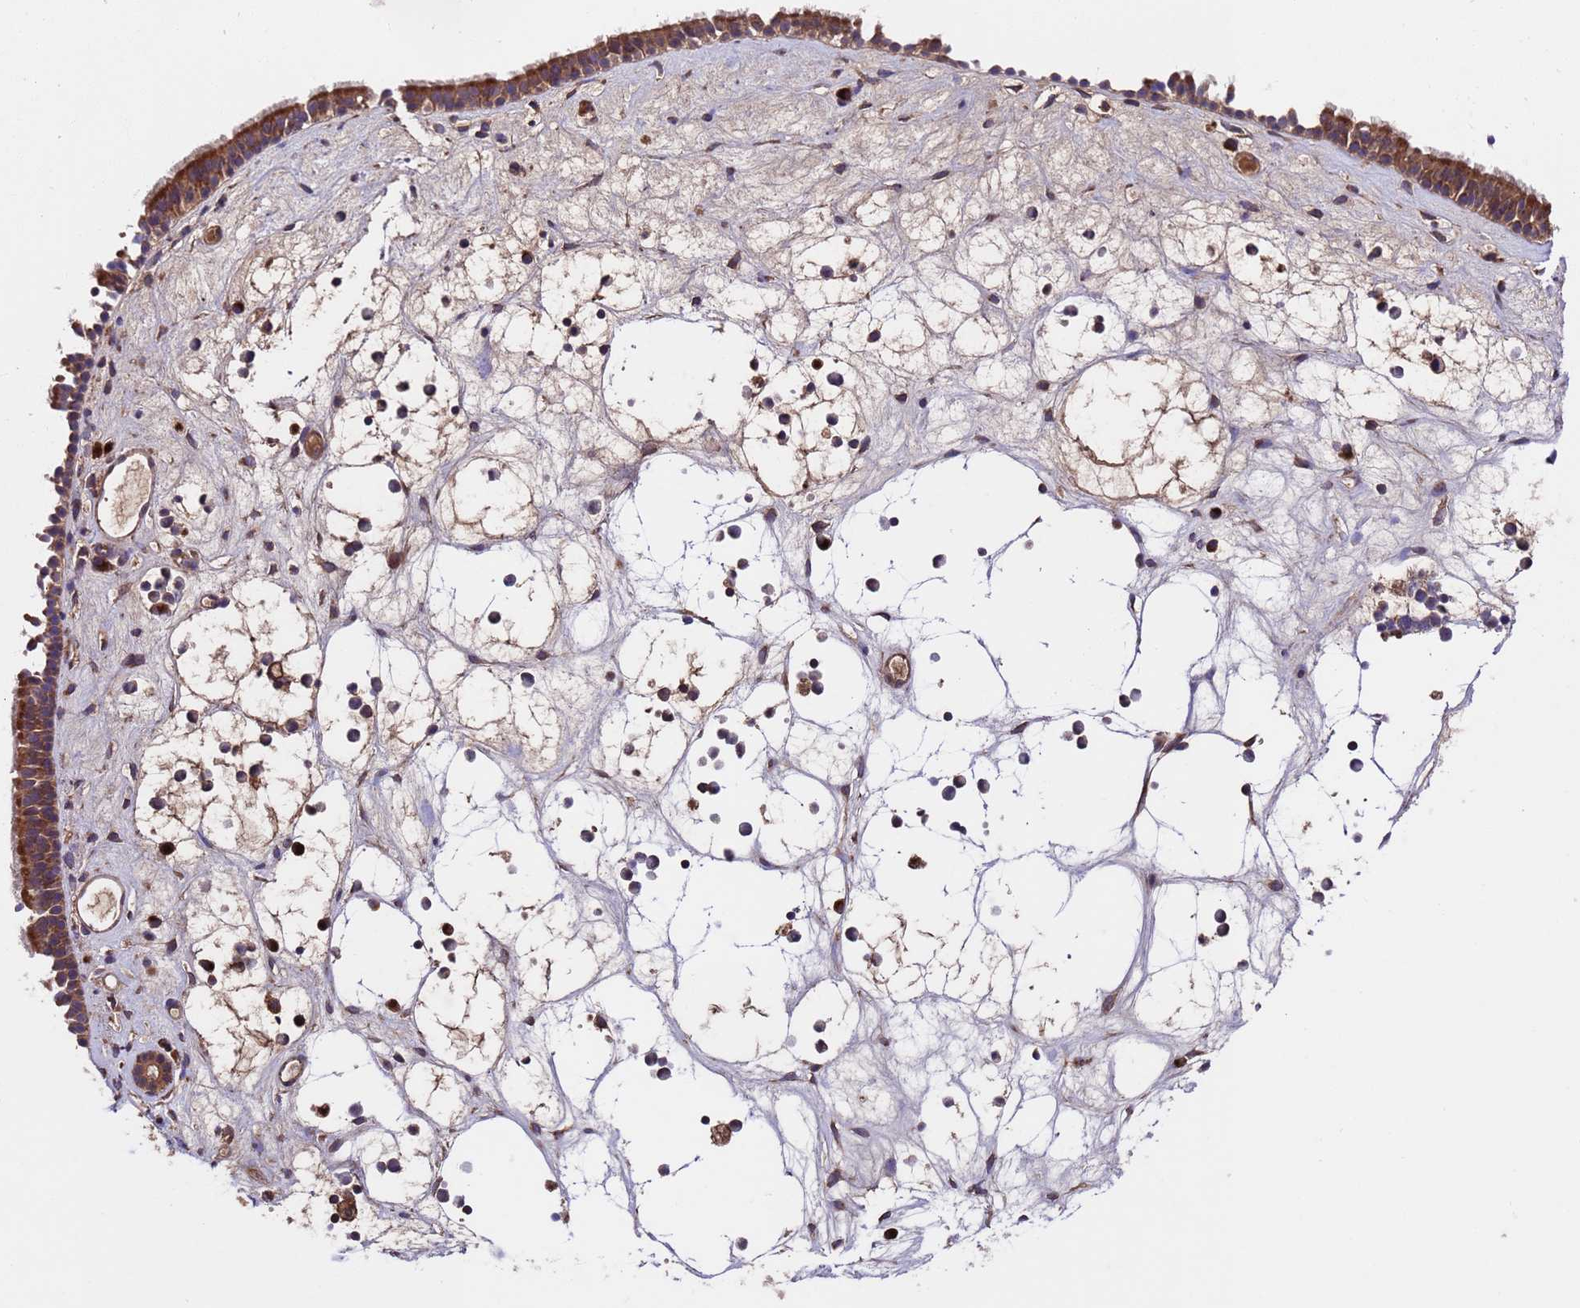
{"staining": {"intensity": "strong", "quantity": ">75%", "location": "cytoplasmic/membranous"}, "tissue": "nasopharynx", "cell_type": "Respiratory epithelial cells", "image_type": "normal", "snomed": [{"axis": "morphology", "description": "Normal tissue, NOS"}, {"axis": "morphology", "description": "Inflammation, NOS"}, {"axis": "morphology", "description": "Malignant melanoma, Metastatic site"}, {"axis": "topography", "description": "Nasopharynx"}], "caption": "Immunohistochemical staining of normal human nasopharynx demonstrates >75% levels of strong cytoplasmic/membranous protein expression in about >75% of respiratory epithelial cells. (Brightfield microscopy of DAB IHC at high magnification).", "gene": "TSR3", "patient": {"sex": "male", "age": 70}}